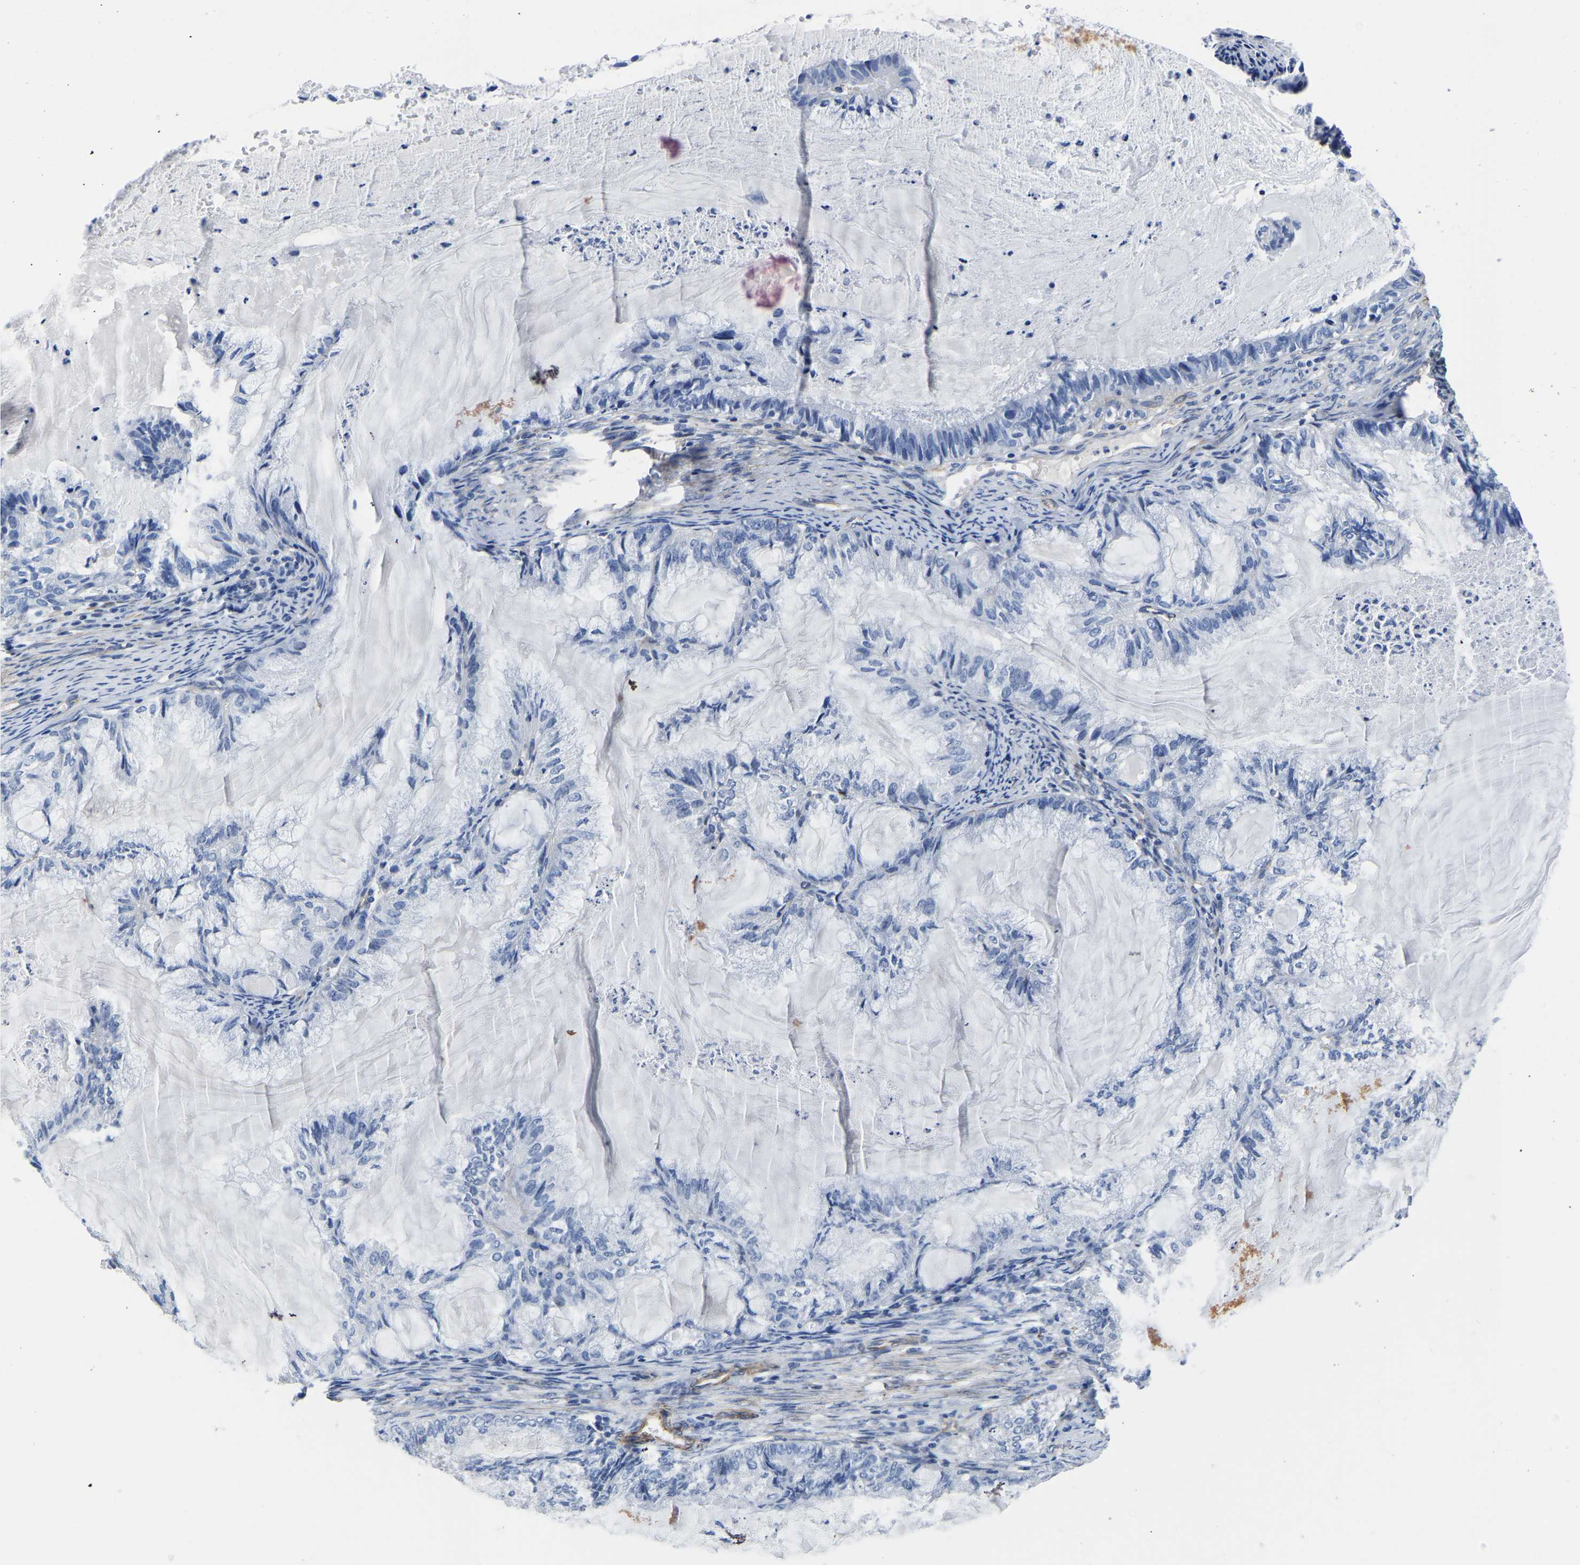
{"staining": {"intensity": "negative", "quantity": "none", "location": "none"}, "tissue": "endometrial cancer", "cell_type": "Tumor cells", "image_type": "cancer", "snomed": [{"axis": "morphology", "description": "Adenocarcinoma, NOS"}, {"axis": "topography", "description": "Endometrium"}], "caption": "Immunohistochemistry of human endometrial adenocarcinoma exhibits no positivity in tumor cells.", "gene": "SLC45A3", "patient": {"sex": "female", "age": 86}}